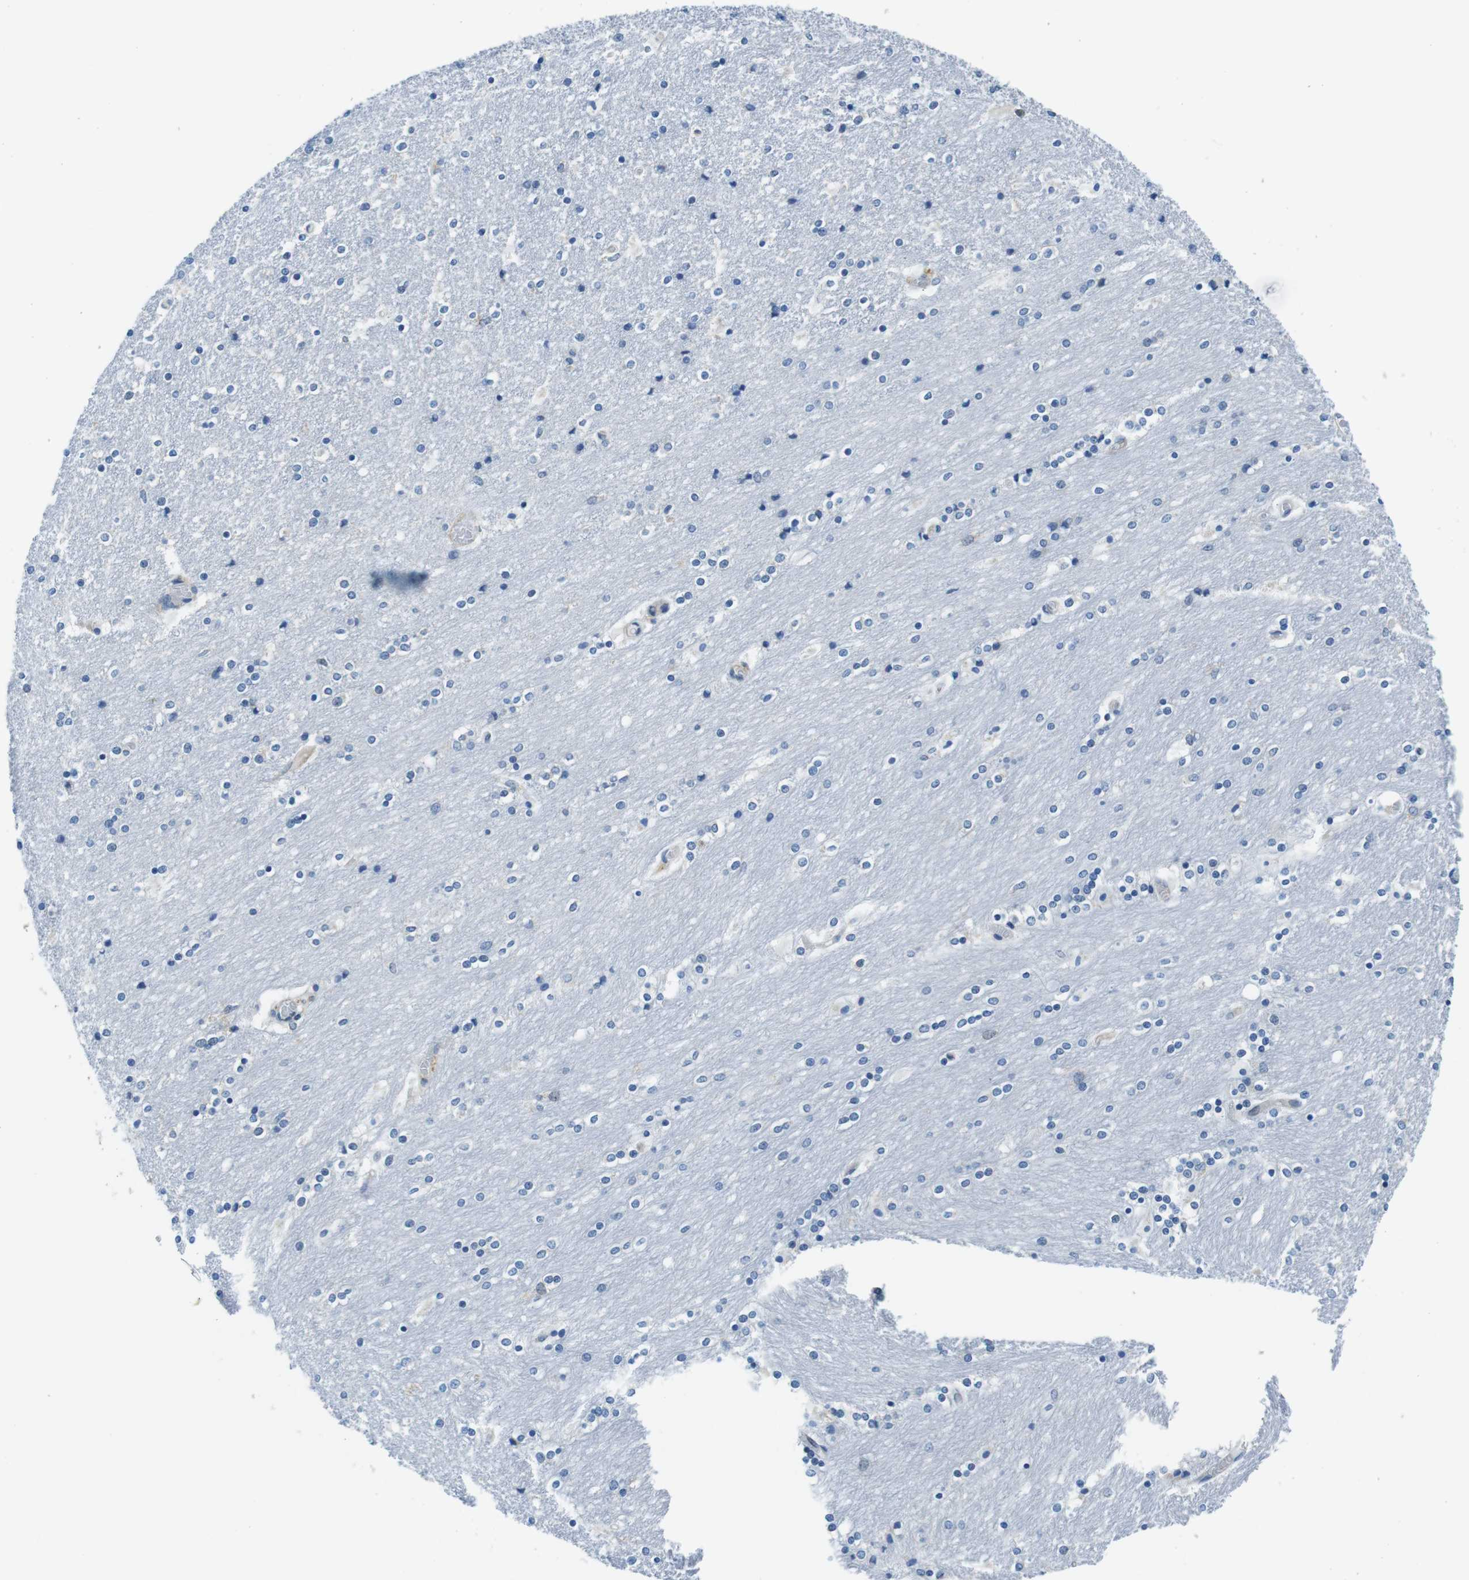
{"staining": {"intensity": "negative", "quantity": "none", "location": "none"}, "tissue": "caudate", "cell_type": "Glial cells", "image_type": "normal", "snomed": [{"axis": "morphology", "description": "Normal tissue, NOS"}, {"axis": "topography", "description": "Lateral ventricle wall"}], "caption": "This is an IHC image of benign human caudate. There is no positivity in glial cells.", "gene": "EIF2B5", "patient": {"sex": "female", "age": 54}}